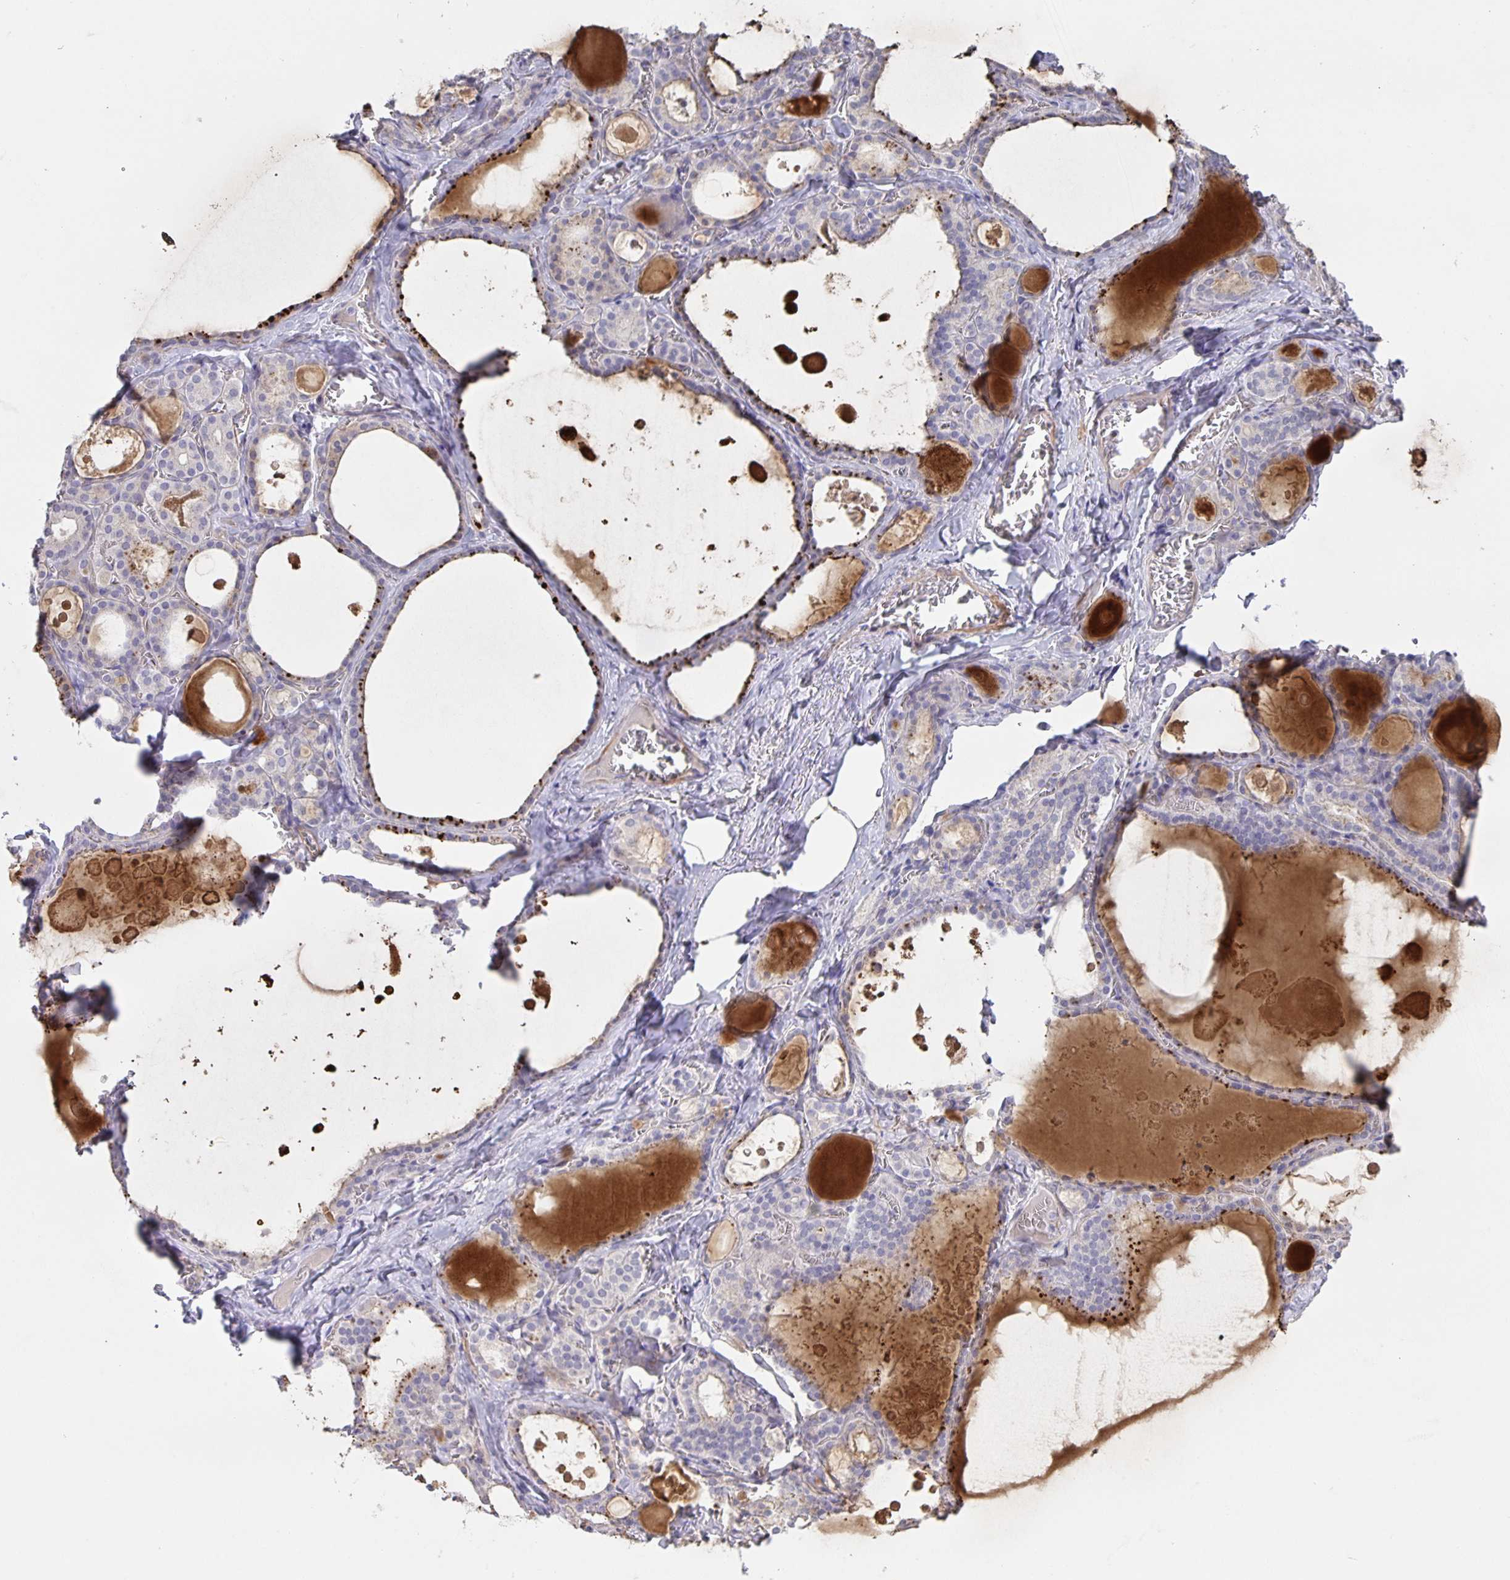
{"staining": {"intensity": "moderate", "quantity": "<25%", "location": "cytoplasmic/membranous"}, "tissue": "thyroid gland", "cell_type": "Glandular cells", "image_type": "normal", "snomed": [{"axis": "morphology", "description": "Normal tissue, NOS"}, {"axis": "topography", "description": "Thyroid gland"}], "caption": "Immunohistochemical staining of normal human thyroid gland displays low levels of moderate cytoplasmic/membranous positivity in approximately <25% of glandular cells.", "gene": "SRCIN1", "patient": {"sex": "male", "age": 56}}